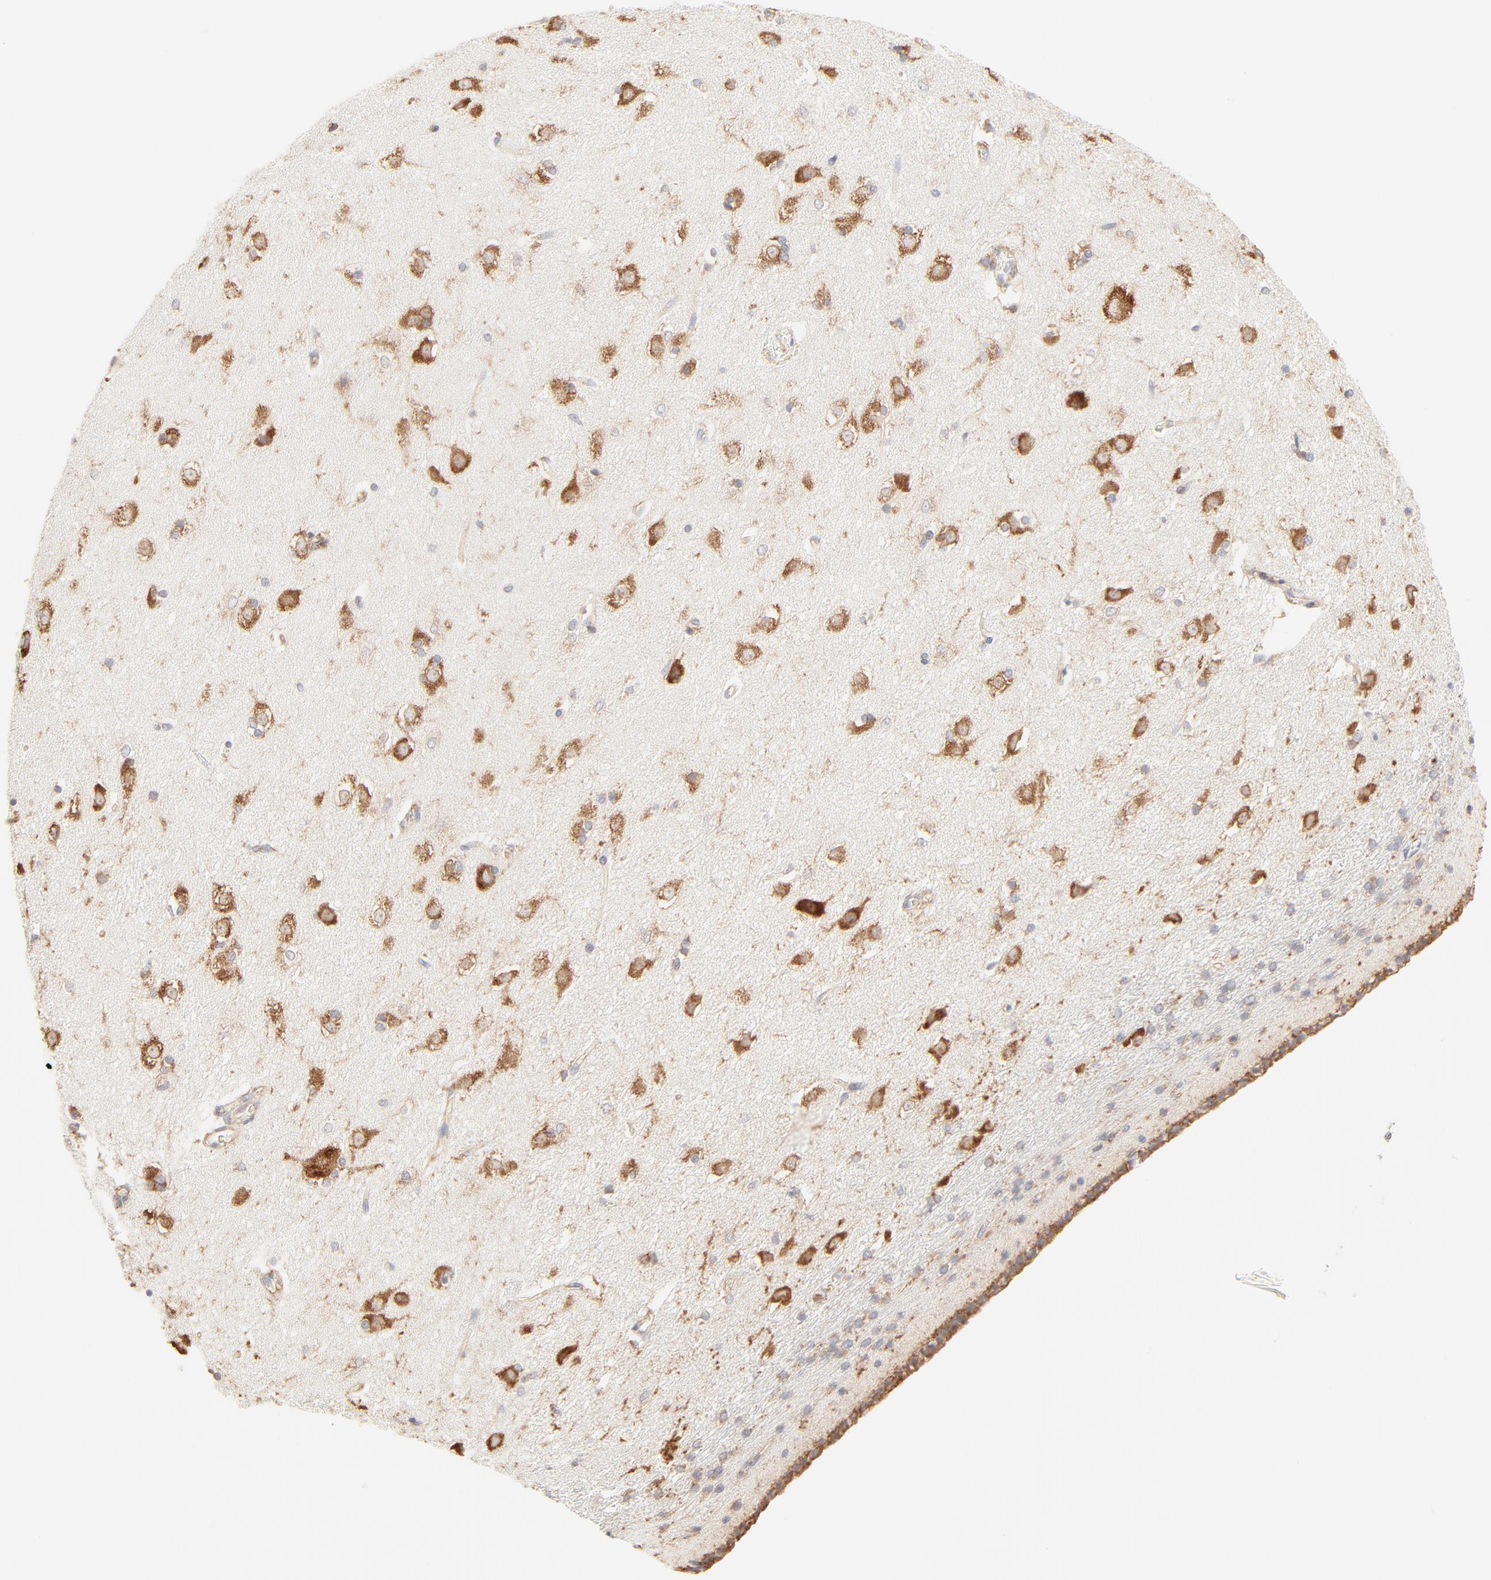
{"staining": {"intensity": "weak", "quantity": "25%-75%", "location": "cytoplasmic/membranous"}, "tissue": "caudate", "cell_type": "Glial cells", "image_type": "normal", "snomed": [{"axis": "morphology", "description": "Normal tissue, NOS"}, {"axis": "topography", "description": "Lateral ventricle wall"}], "caption": "Immunohistochemistry histopathology image of normal human caudate stained for a protein (brown), which exhibits low levels of weak cytoplasmic/membranous expression in about 25%-75% of glial cells.", "gene": "RPS20", "patient": {"sex": "female", "age": 19}}